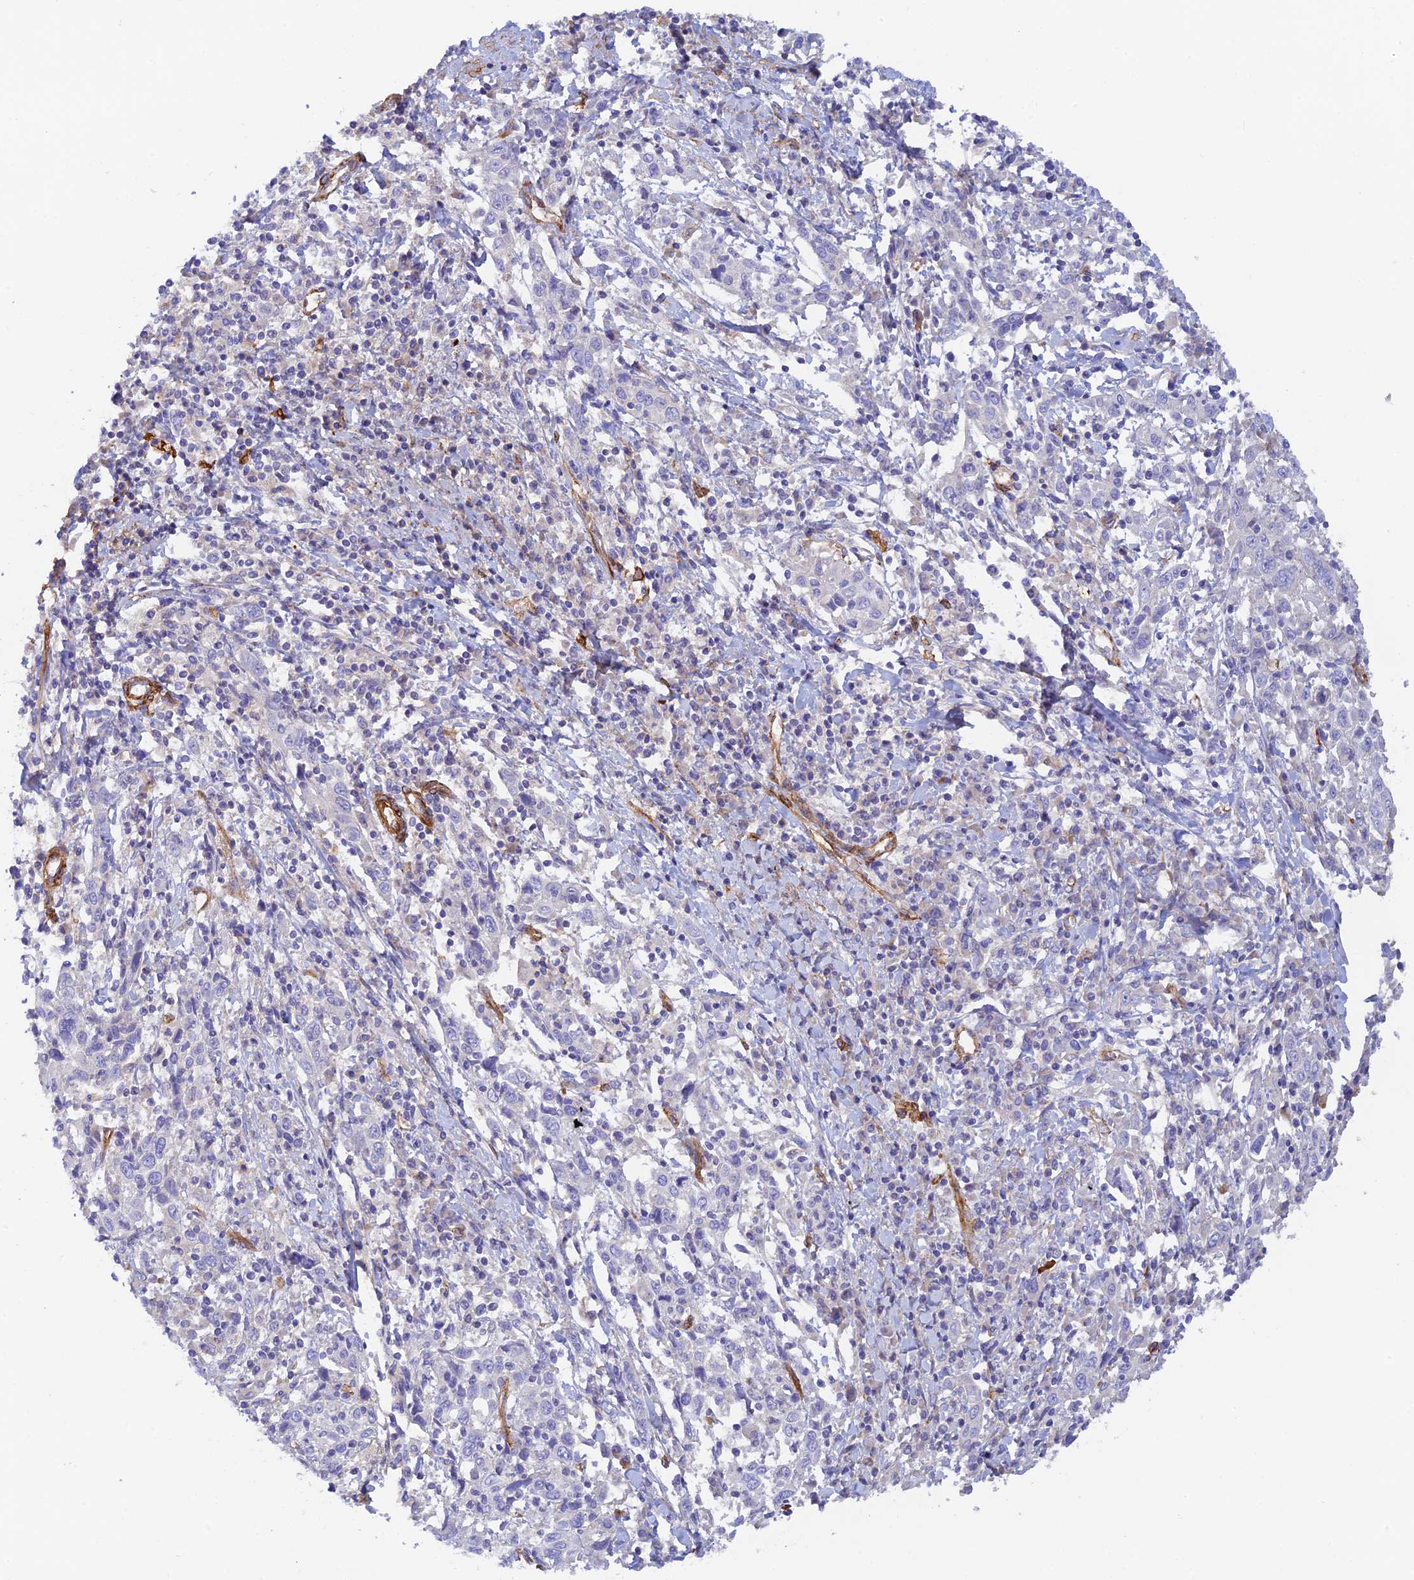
{"staining": {"intensity": "negative", "quantity": "none", "location": "none"}, "tissue": "cervical cancer", "cell_type": "Tumor cells", "image_type": "cancer", "snomed": [{"axis": "morphology", "description": "Squamous cell carcinoma, NOS"}, {"axis": "topography", "description": "Cervix"}], "caption": "Protein analysis of squamous cell carcinoma (cervical) displays no significant staining in tumor cells. (DAB (3,3'-diaminobenzidine) IHC, high magnification).", "gene": "MYO9A", "patient": {"sex": "female", "age": 46}}